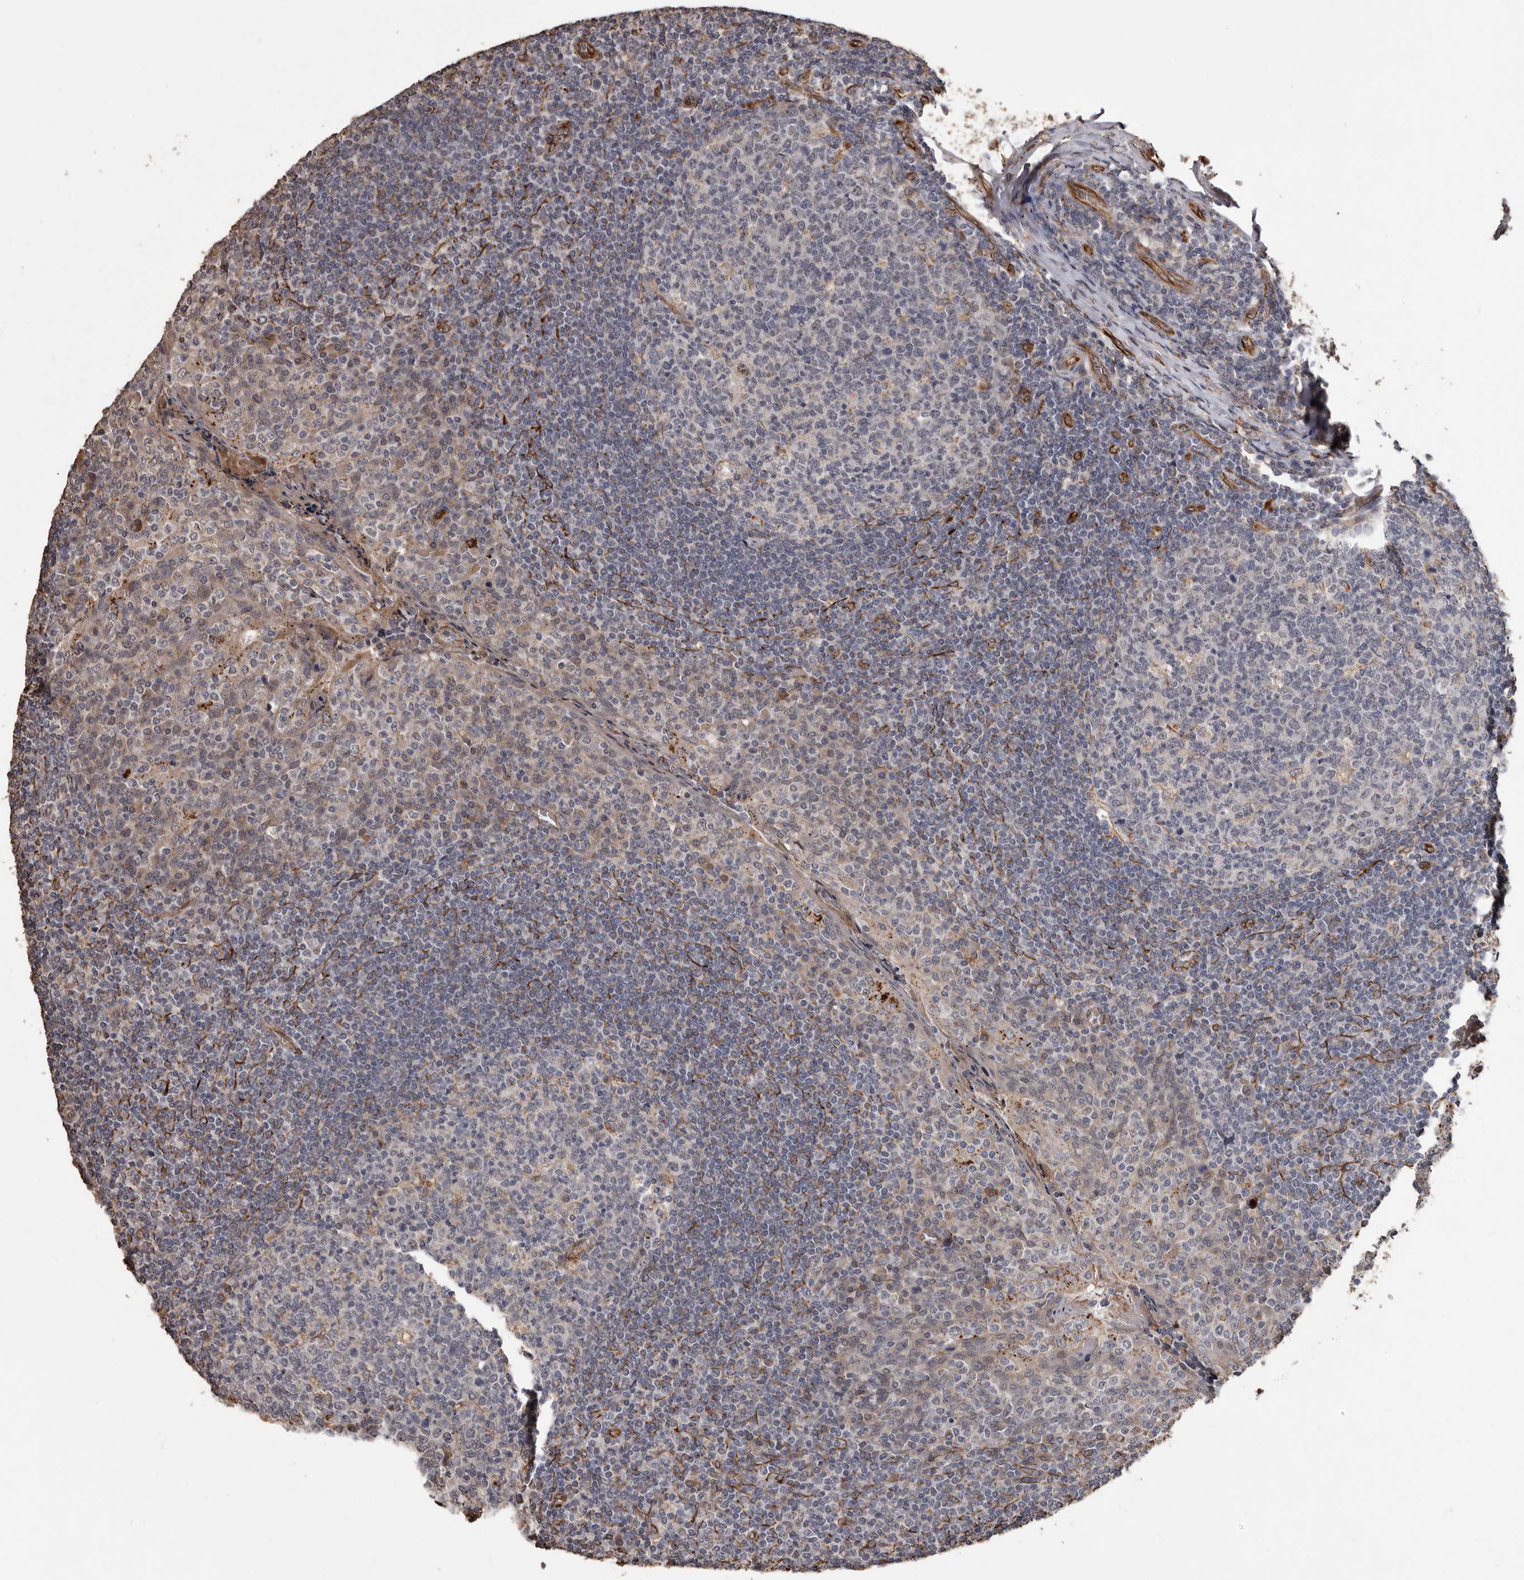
{"staining": {"intensity": "negative", "quantity": "none", "location": "none"}, "tissue": "tonsil", "cell_type": "Germinal center cells", "image_type": "normal", "snomed": [{"axis": "morphology", "description": "Normal tissue, NOS"}, {"axis": "topography", "description": "Tonsil"}], "caption": "DAB immunohistochemical staining of unremarkable tonsil demonstrates no significant positivity in germinal center cells. (Brightfield microscopy of DAB IHC at high magnification).", "gene": "BRAT1", "patient": {"sex": "female", "age": 19}}